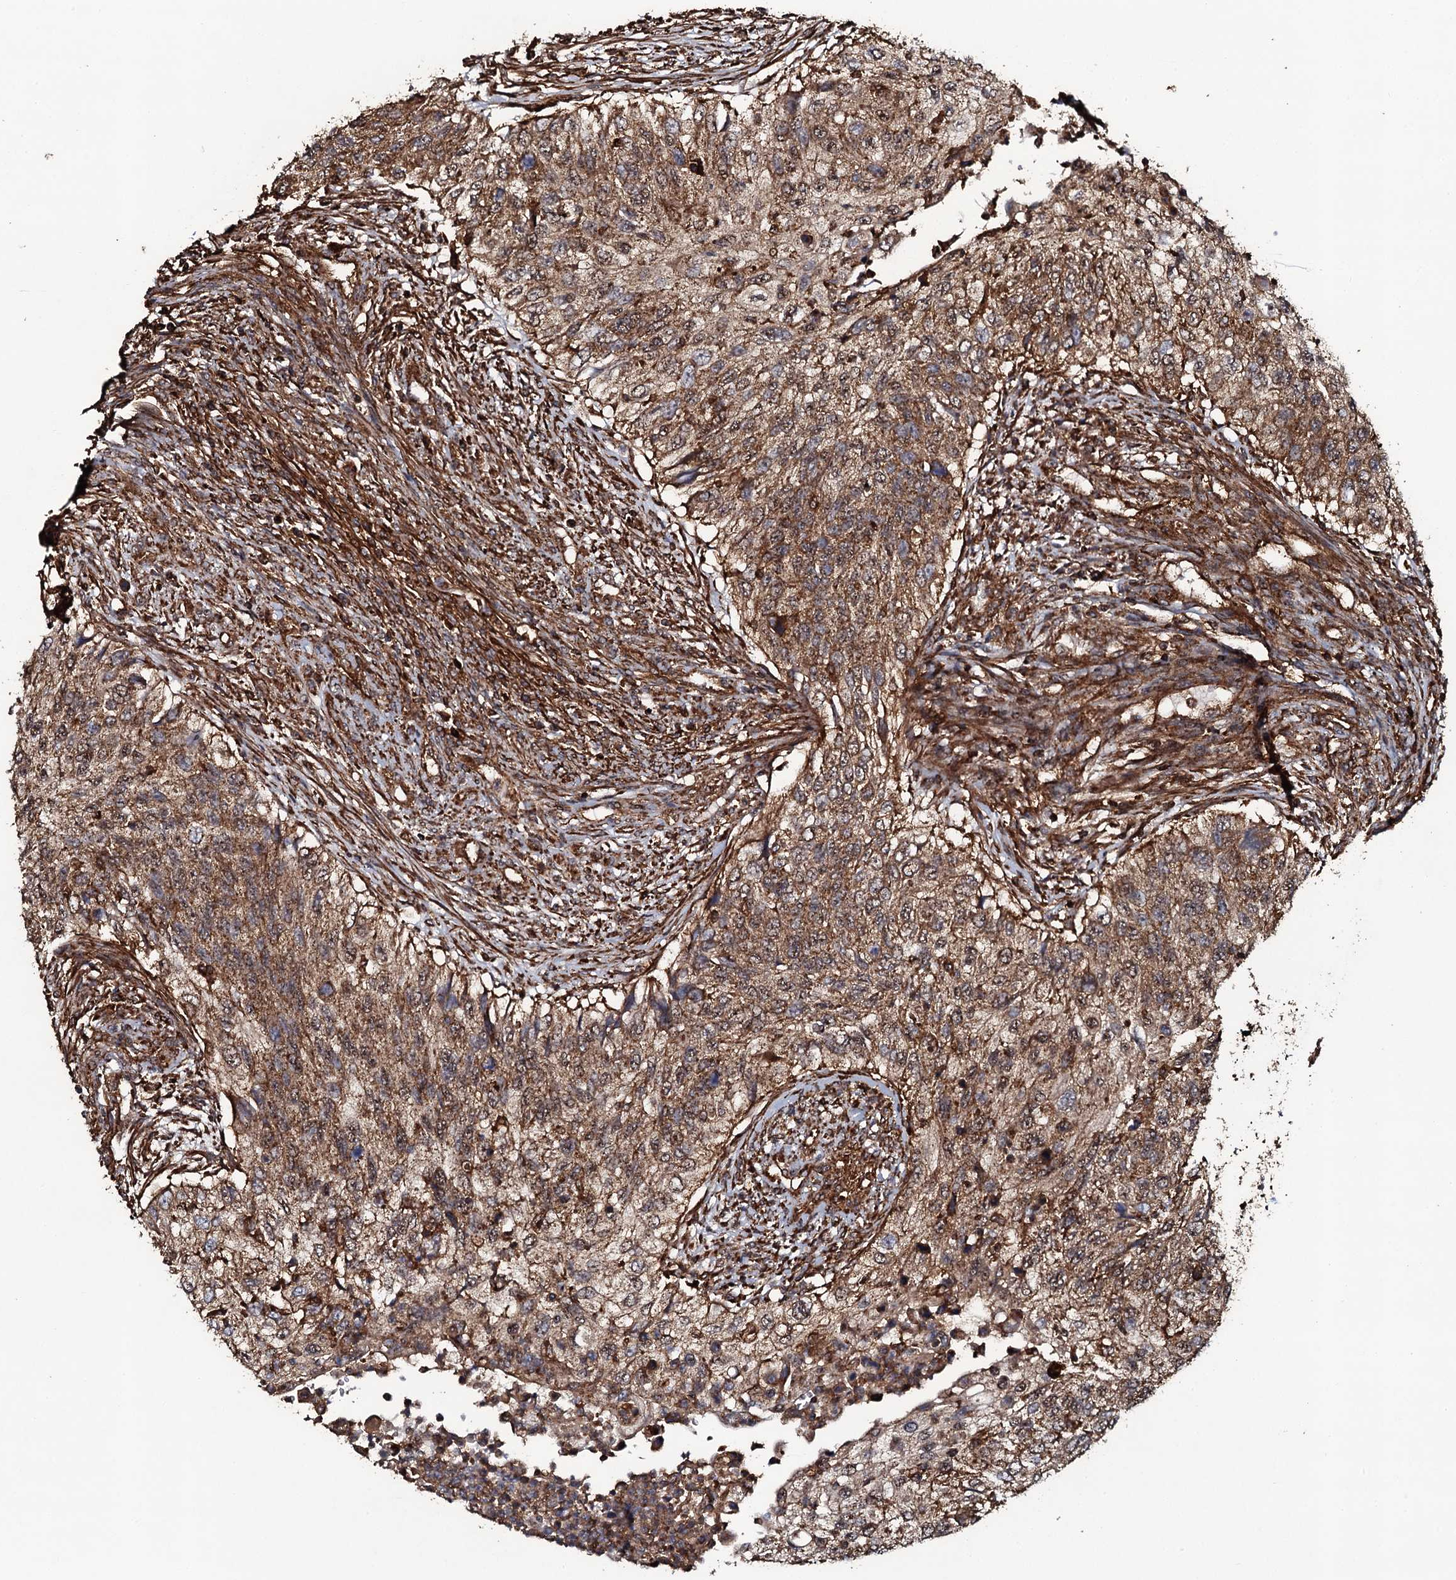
{"staining": {"intensity": "moderate", "quantity": ">75%", "location": "cytoplasmic/membranous"}, "tissue": "urothelial cancer", "cell_type": "Tumor cells", "image_type": "cancer", "snomed": [{"axis": "morphology", "description": "Urothelial carcinoma, High grade"}, {"axis": "topography", "description": "Urinary bladder"}], "caption": "Protein expression analysis of human urothelial carcinoma (high-grade) reveals moderate cytoplasmic/membranous expression in approximately >75% of tumor cells. (brown staining indicates protein expression, while blue staining denotes nuclei).", "gene": "VWA8", "patient": {"sex": "female", "age": 60}}